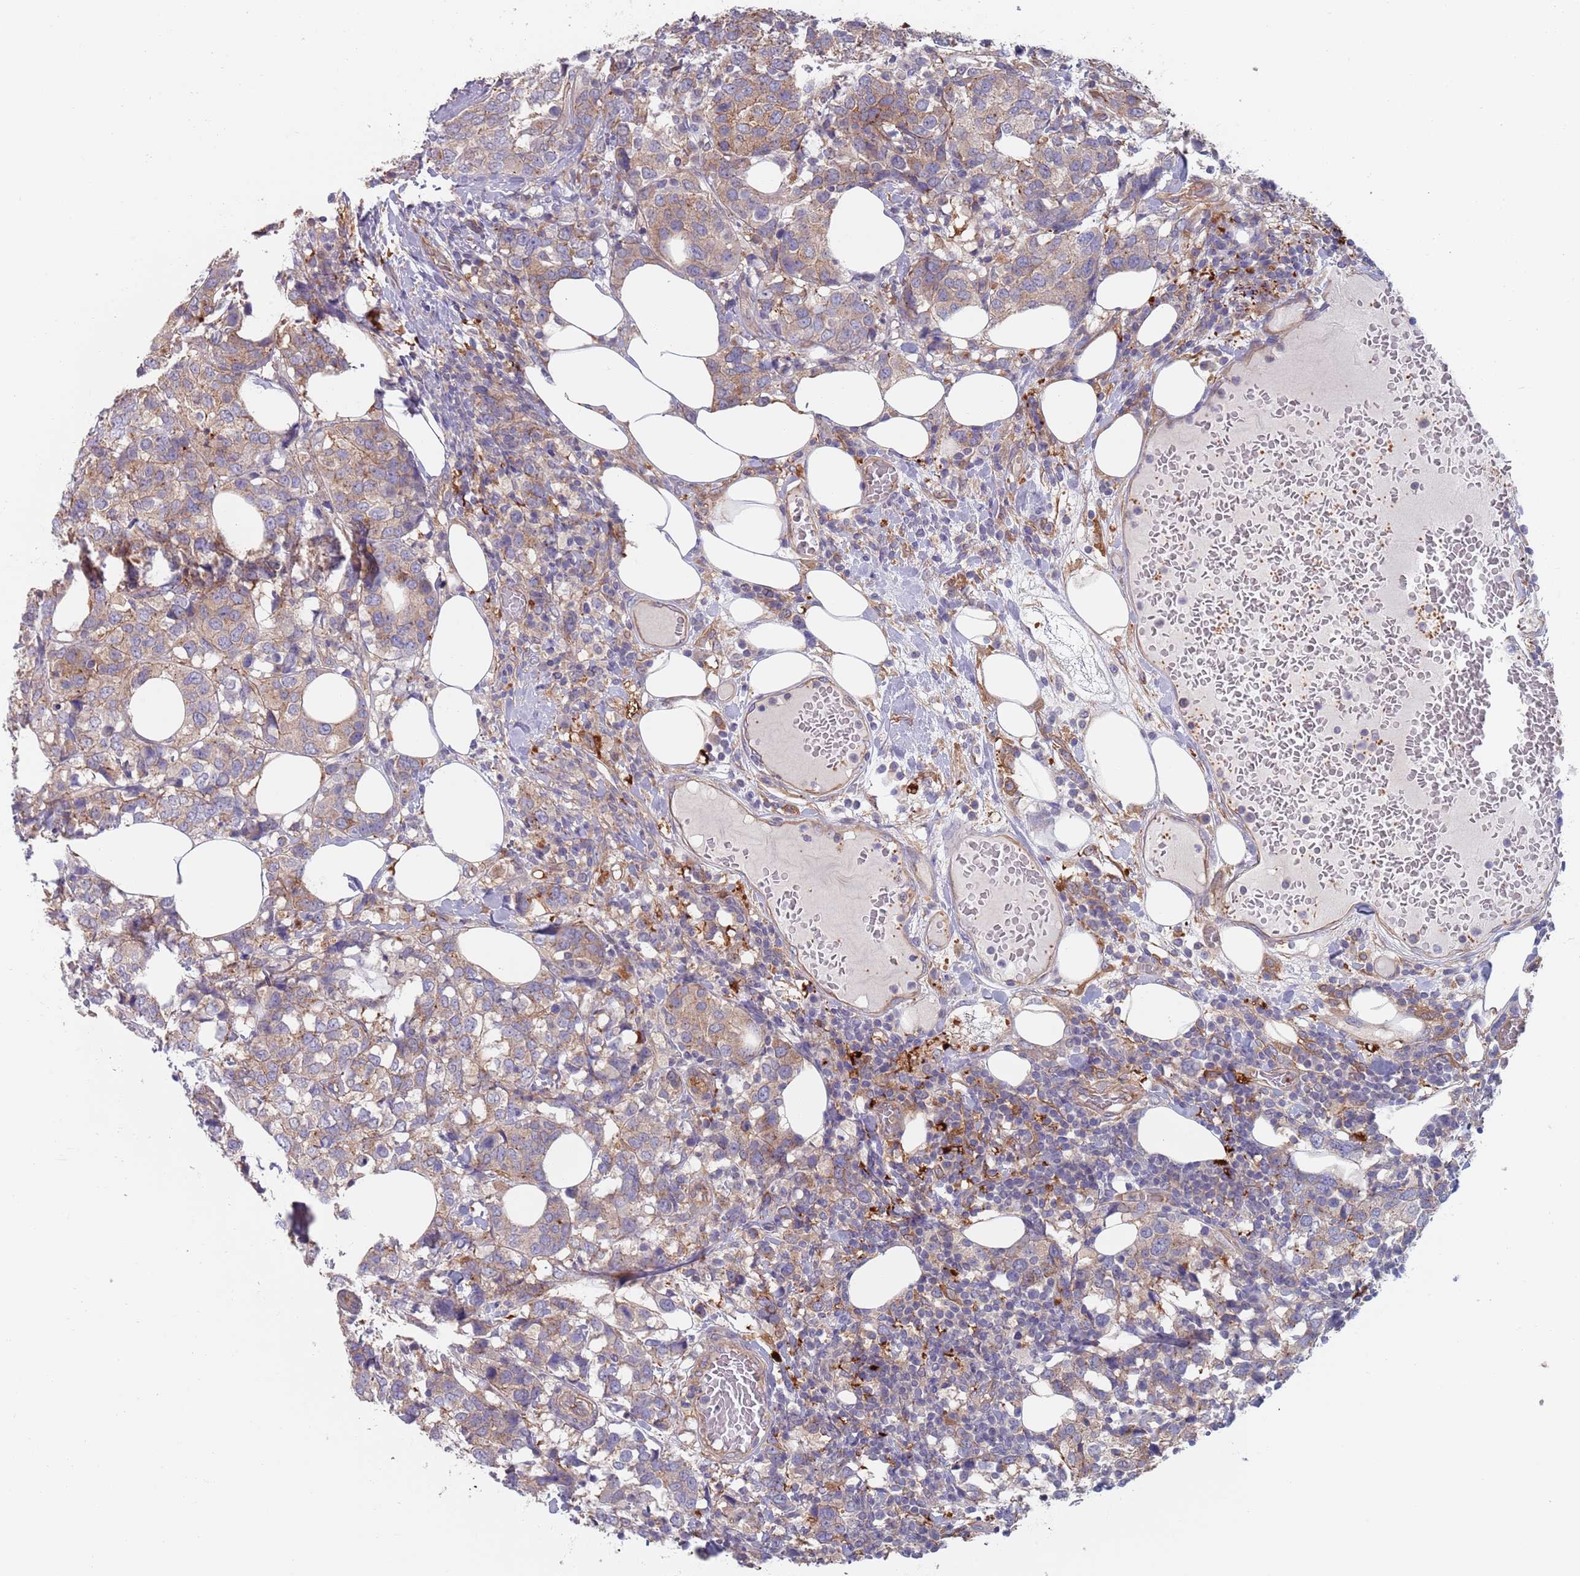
{"staining": {"intensity": "weak", "quantity": "25%-75%", "location": "cytoplasmic/membranous"}, "tissue": "breast cancer", "cell_type": "Tumor cells", "image_type": "cancer", "snomed": [{"axis": "morphology", "description": "Lobular carcinoma"}, {"axis": "topography", "description": "Breast"}], "caption": "A histopathology image of human breast cancer (lobular carcinoma) stained for a protein demonstrates weak cytoplasmic/membranous brown staining in tumor cells. (DAB (3,3'-diaminobenzidine) = brown stain, brightfield microscopy at high magnification).", "gene": "APPL2", "patient": {"sex": "female", "age": 59}}